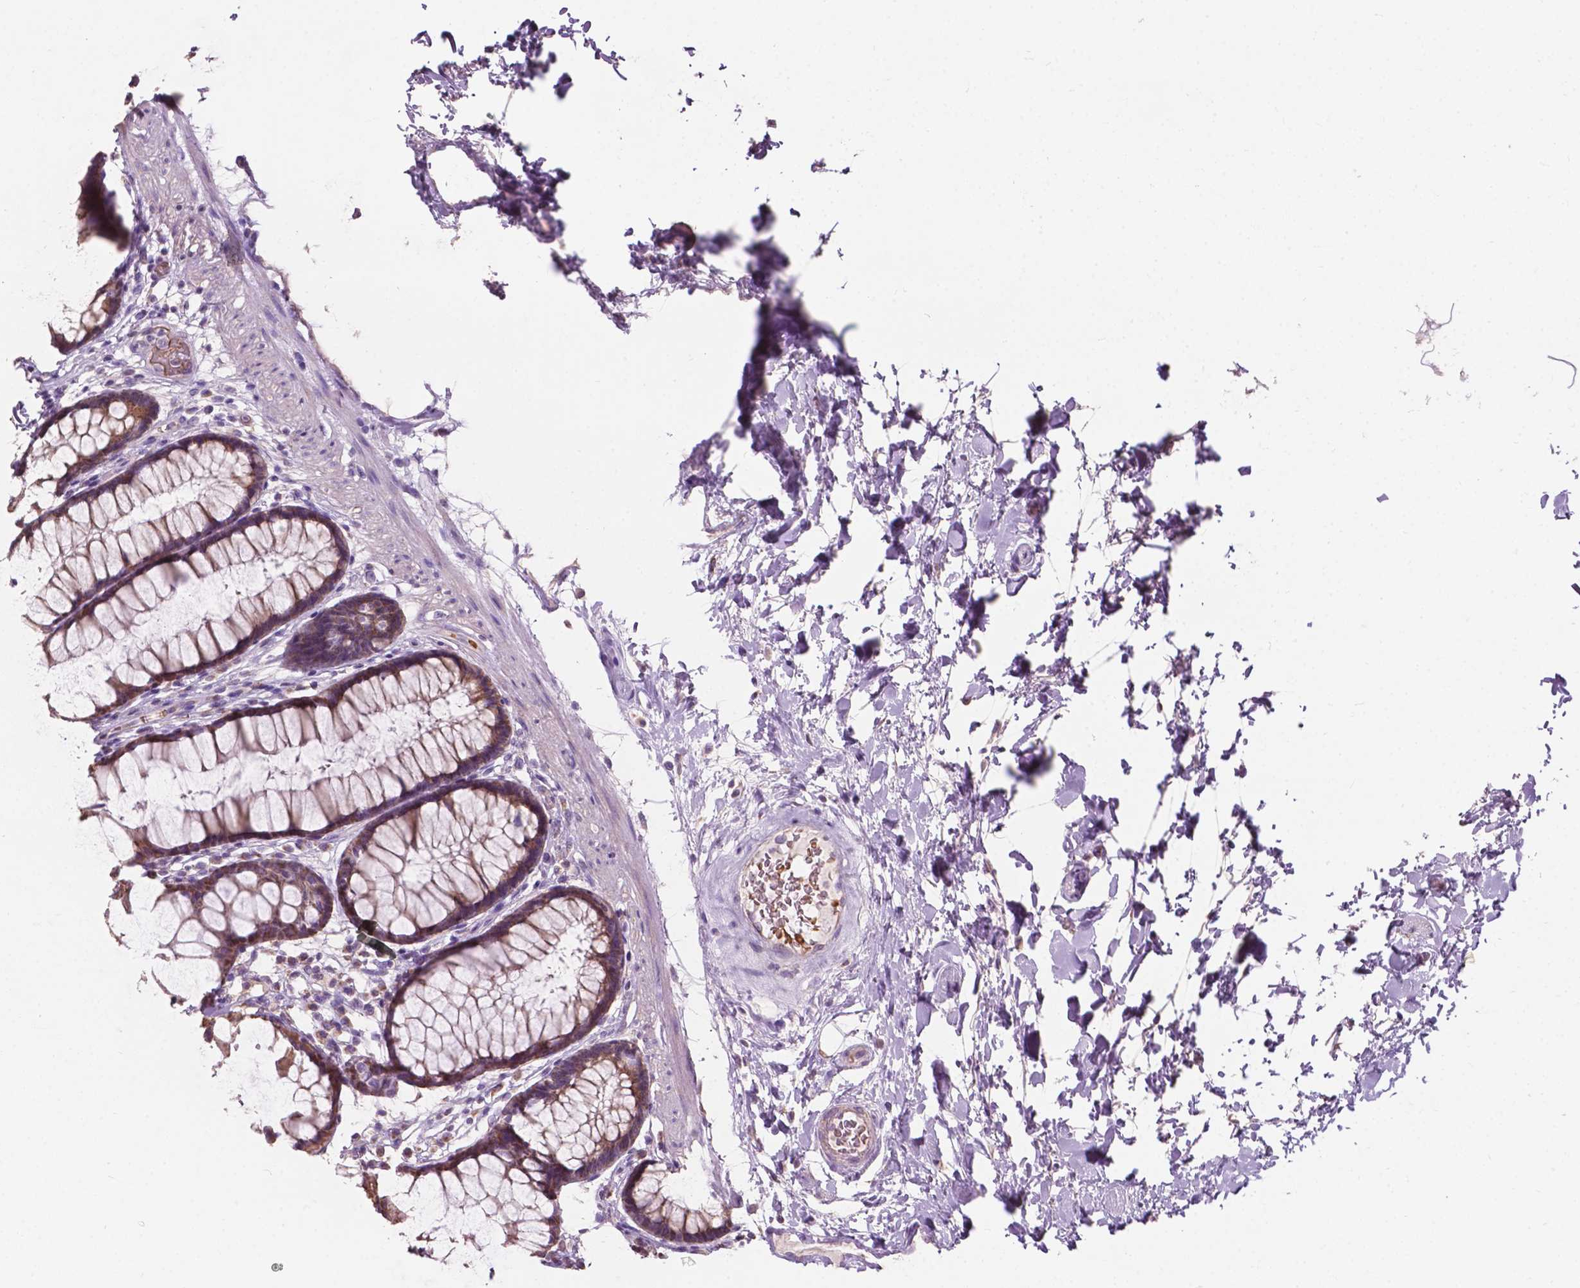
{"staining": {"intensity": "moderate", "quantity": "25%-75%", "location": "cytoplasmic/membranous"}, "tissue": "rectum", "cell_type": "Glandular cells", "image_type": "normal", "snomed": [{"axis": "morphology", "description": "Normal tissue, NOS"}, {"axis": "topography", "description": "Rectum"}], "caption": "Immunohistochemistry histopathology image of normal rectum stained for a protein (brown), which exhibits medium levels of moderate cytoplasmic/membranous staining in about 25%-75% of glandular cells.", "gene": "NDUFS1", "patient": {"sex": "male", "age": 72}}